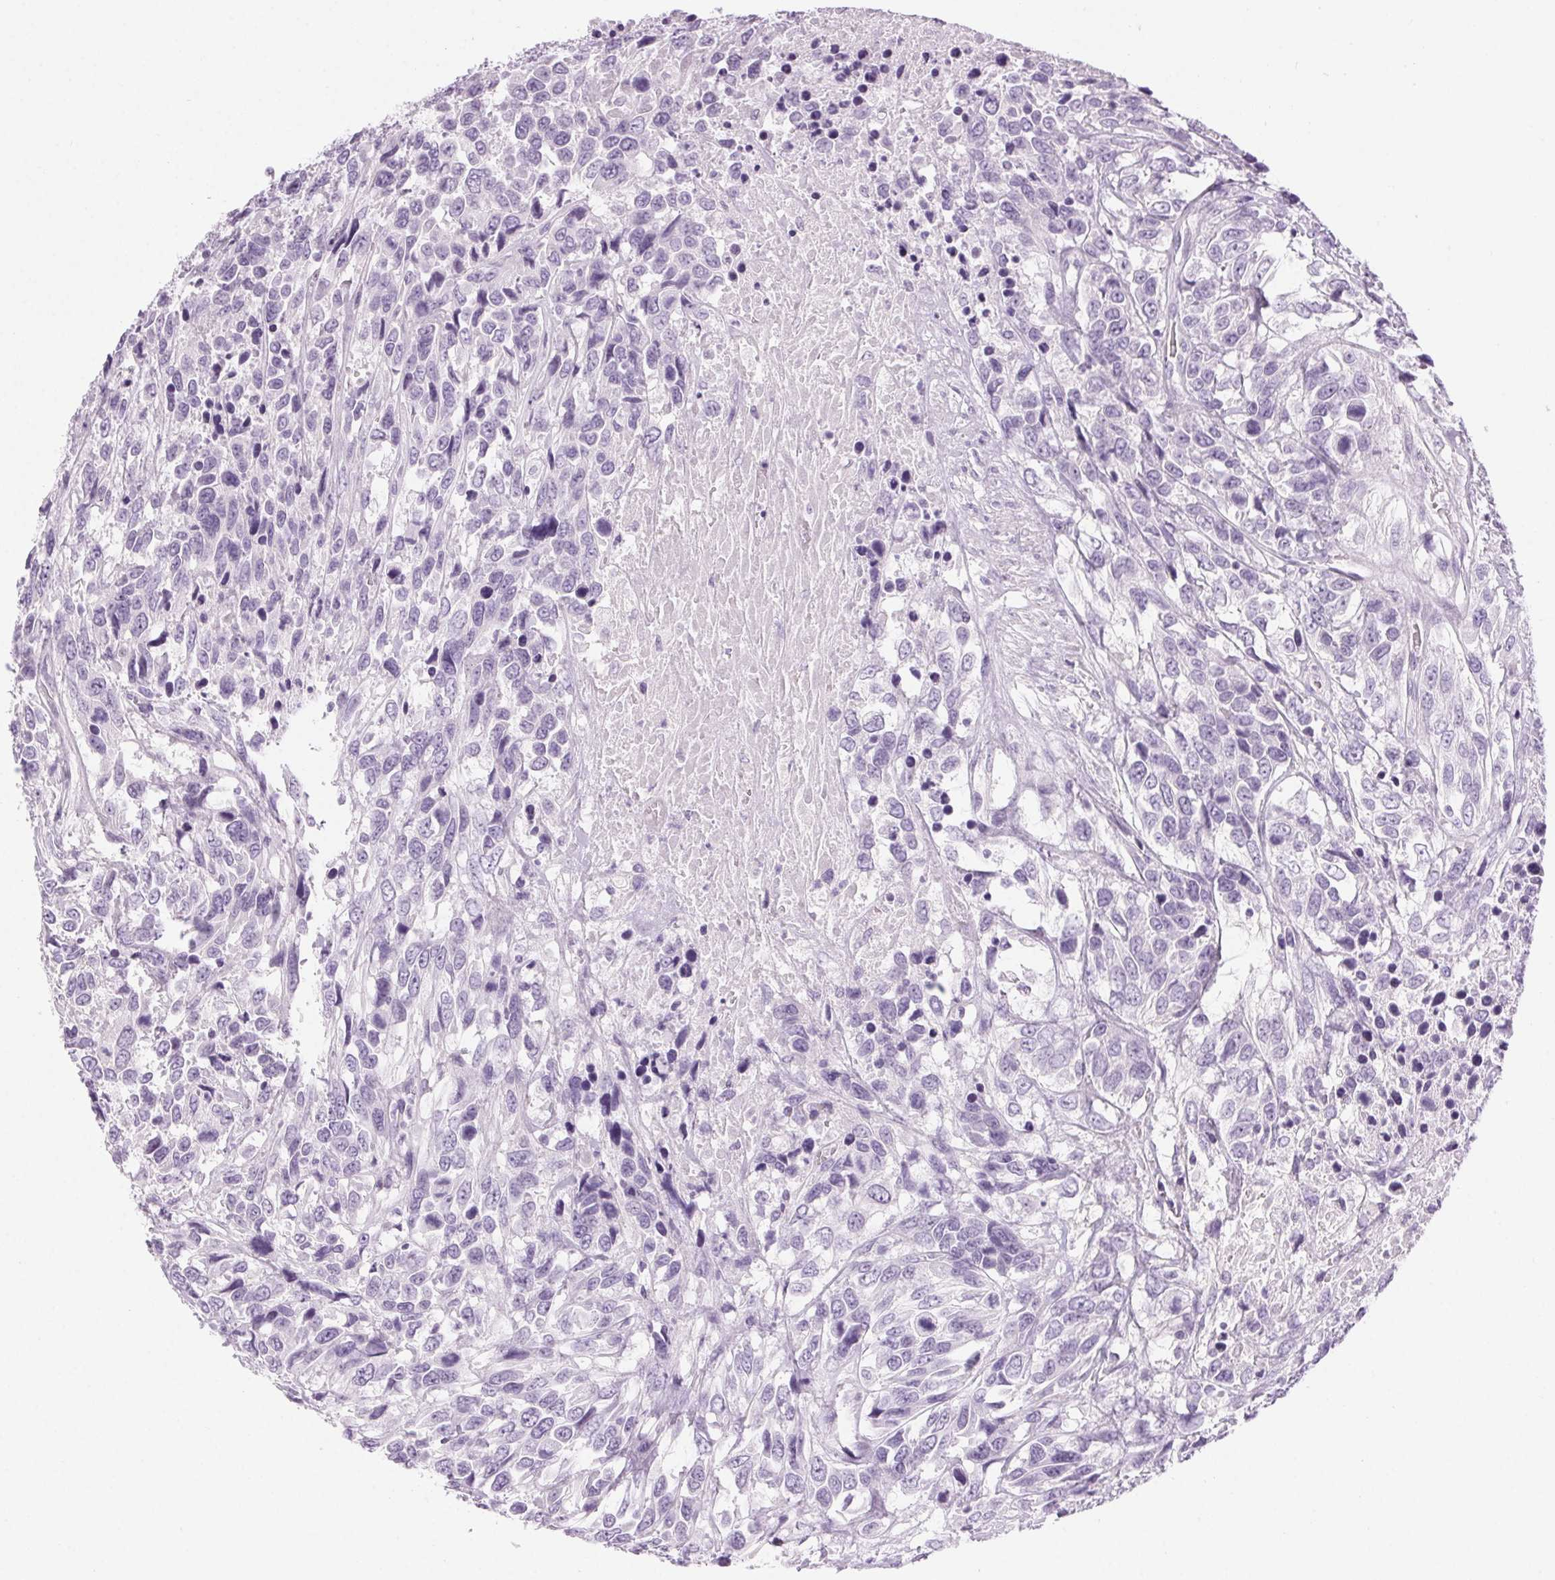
{"staining": {"intensity": "negative", "quantity": "none", "location": "none"}, "tissue": "urothelial cancer", "cell_type": "Tumor cells", "image_type": "cancer", "snomed": [{"axis": "morphology", "description": "Urothelial carcinoma, High grade"}, {"axis": "topography", "description": "Urinary bladder"}], "caption": "This is an immunohistochemistry photomicrograph of high-grade urothelial carcinoma. There is no staining in tumor cells.", "gene": "LRP2", "patient": {"sex": "female", "age": 70}}